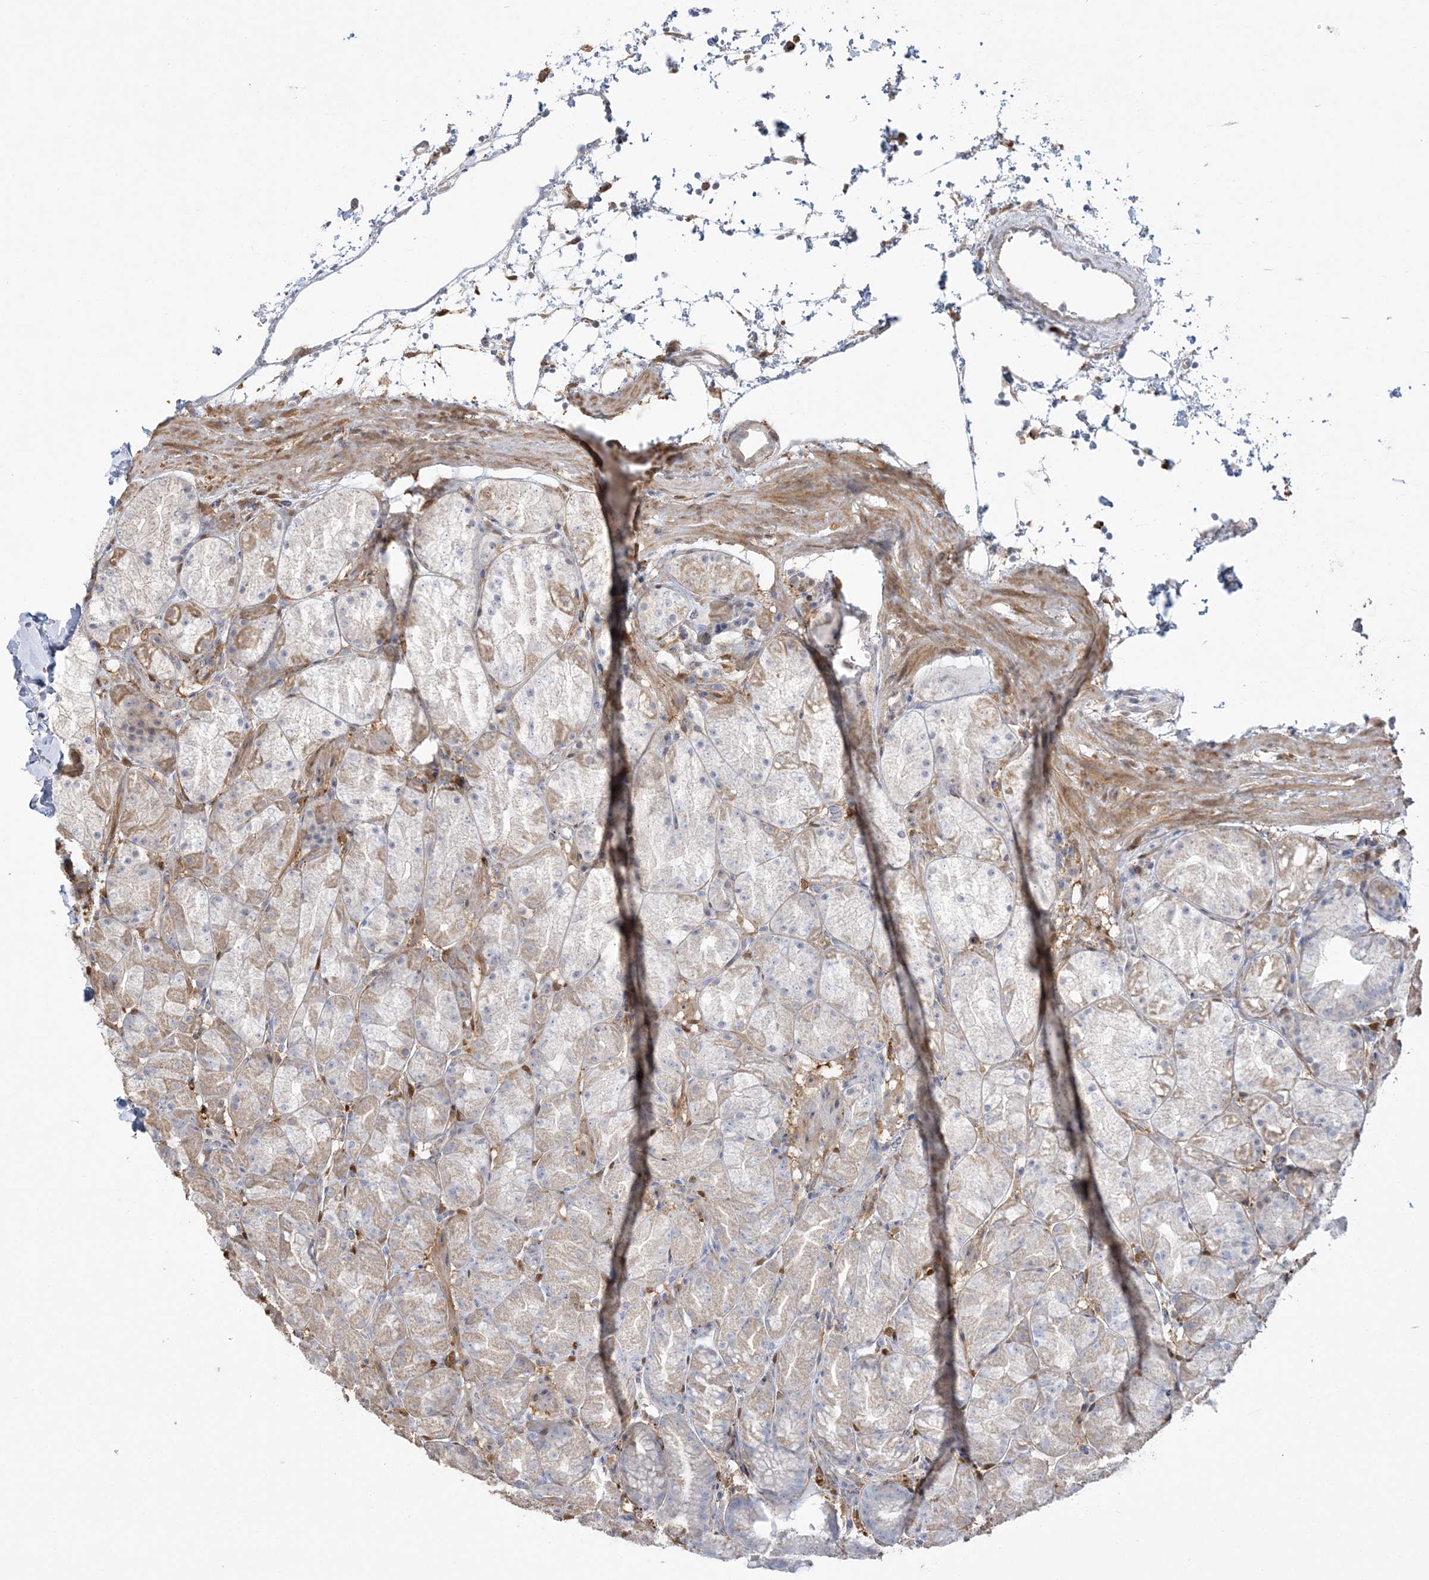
{"staining": {"intensity": "weak", "quantity": "<25%", "location": "cytoplasmic/membranous"}, "tissue": "stomach", "cell_type": "Glandular cells", "image_type": "normal", "snomed": [{"axis": "morphology", "description": "Normal tissue, NOS"}, {"axis": "topography", "description": "Stomach, upper"}], "caption": "Immunohistochemistry photomicrograph of normal stomach stained for a protein (brown), which reveals no staining in glandular cells. (Brightfield microscopy of DAB immunohistochemistry (IHC) at high magnification).", "gene": "HAAO", "patient": {"sex": "male", "age": 48}}